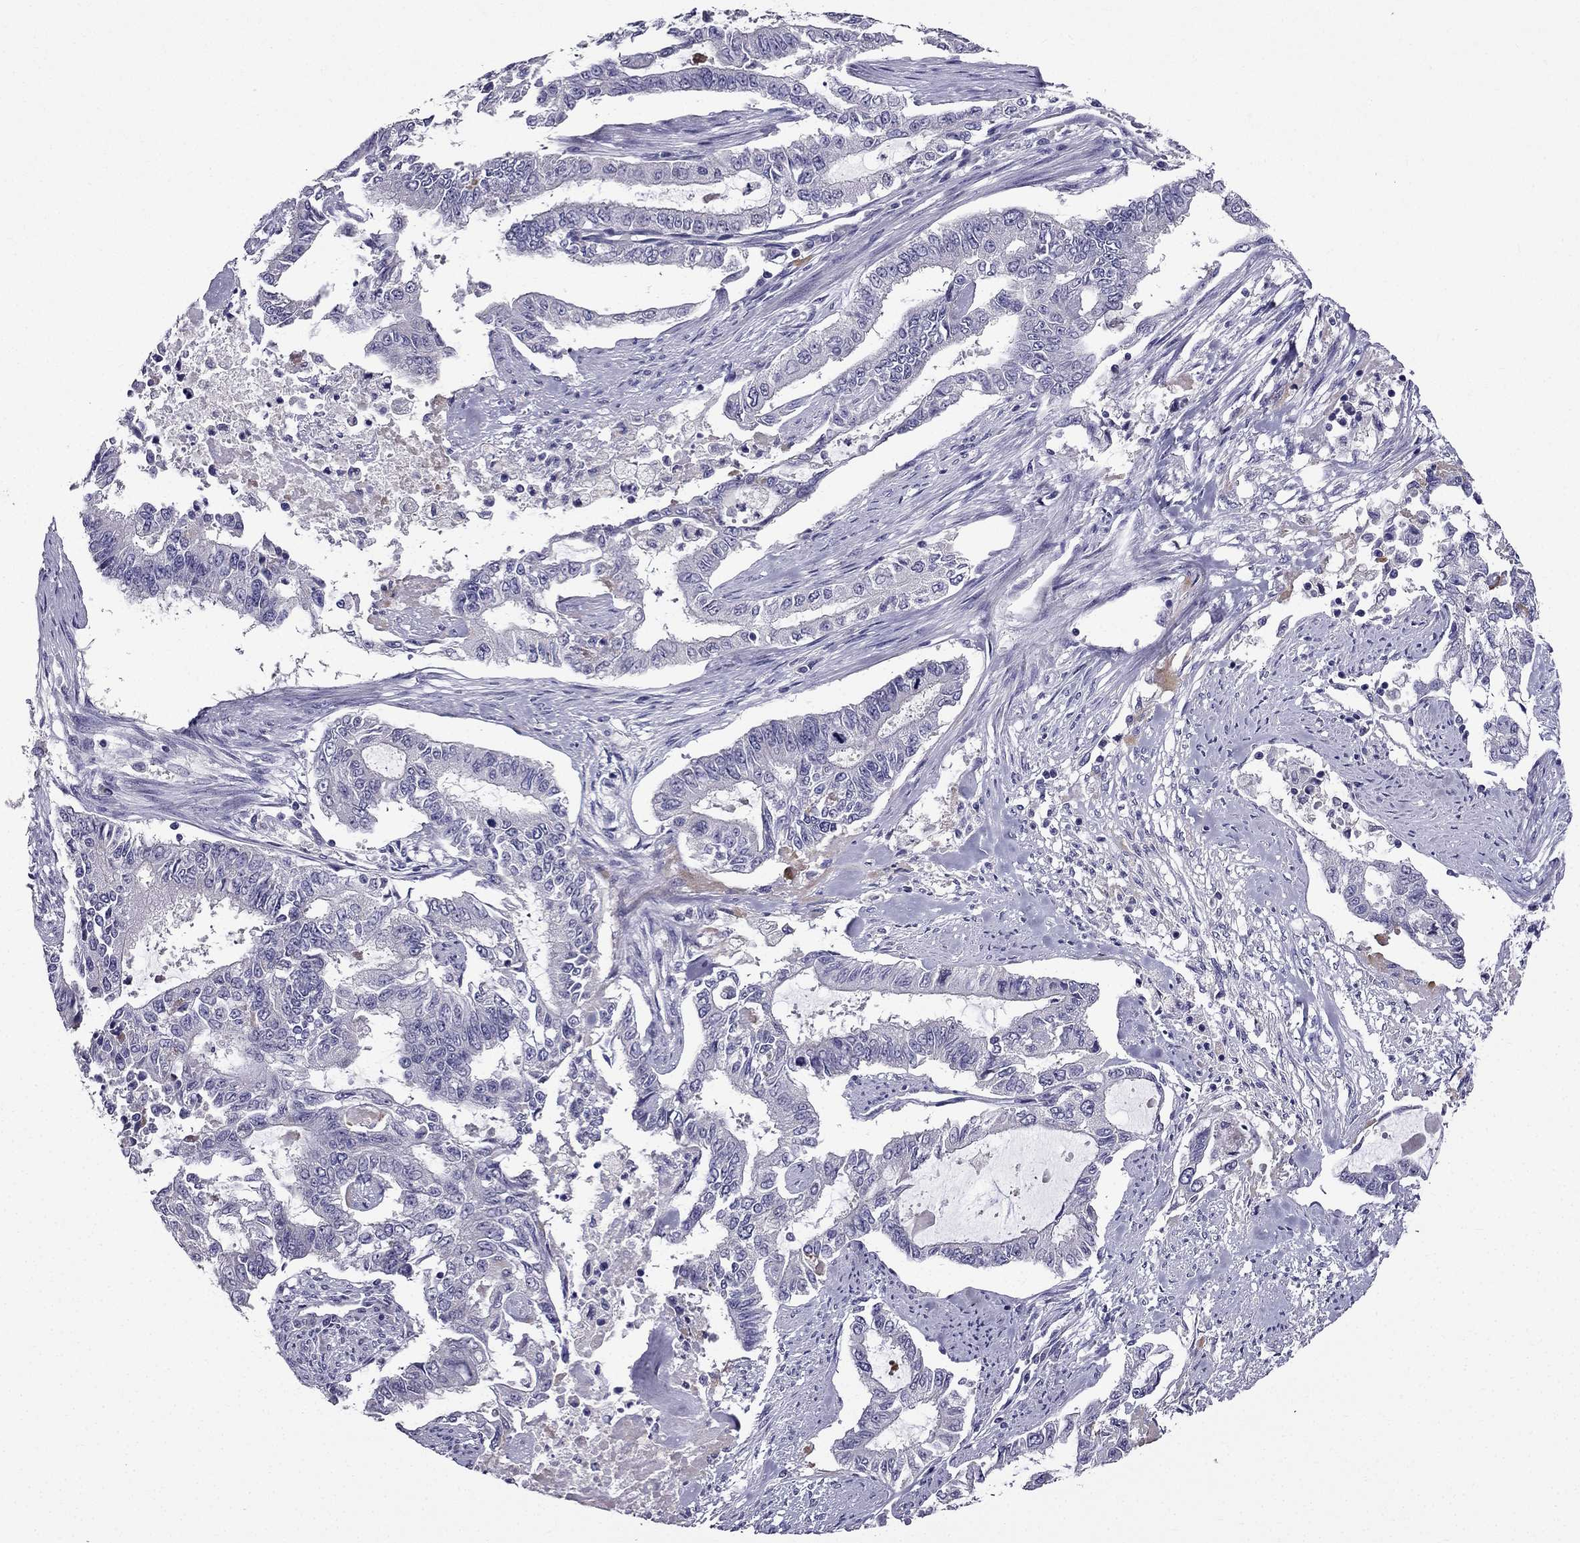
{"staining": {"intensity": "negative", "quantity": "none", "location": "none"}, "tissue": "endometrial cancer", "cell_type": "Tumor cells", "image_type": "cancer", "snomed": [{"axis": "morphology", "description": "Adenocarcinoma, NOS"}, {"axis": "topography", "description": "Uterus"}], "caption": "The histopathology image shows no staining of tumor cells in endometrial cancer.", "gene": "DUSP15", "patient": {"sex": "female", "age": 59}}